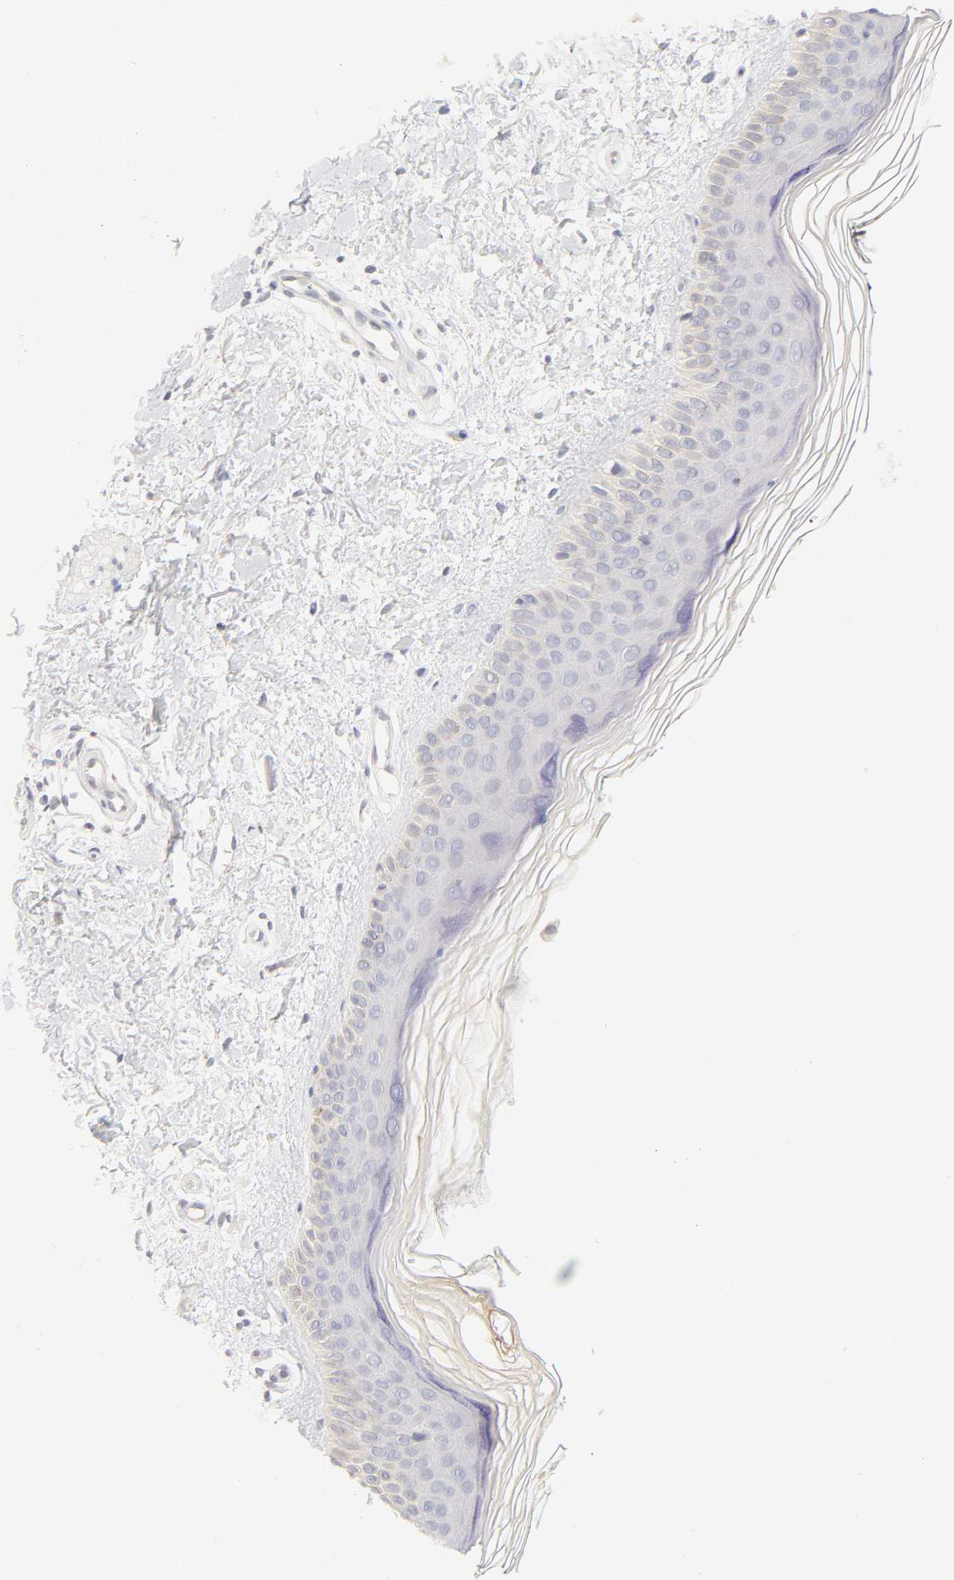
{"staining": {"intensity": "negative", "quantity": "none", "location": "none"}, "tissue": "skin", "cell_type": "Fibroblasts", "image_type": "normal", "snomed": [{"axis": "morphology", "description": "Normal tissue, NOS"}, {"axis": "topography", "description": "Skin"}], "caption": "The photomicrograph reveals no staining of fibroblasts in normal skin. Nuclei are stained in blue.", "gene": "CYP4B1", "patient": {"sex": "female", "age": 19}}